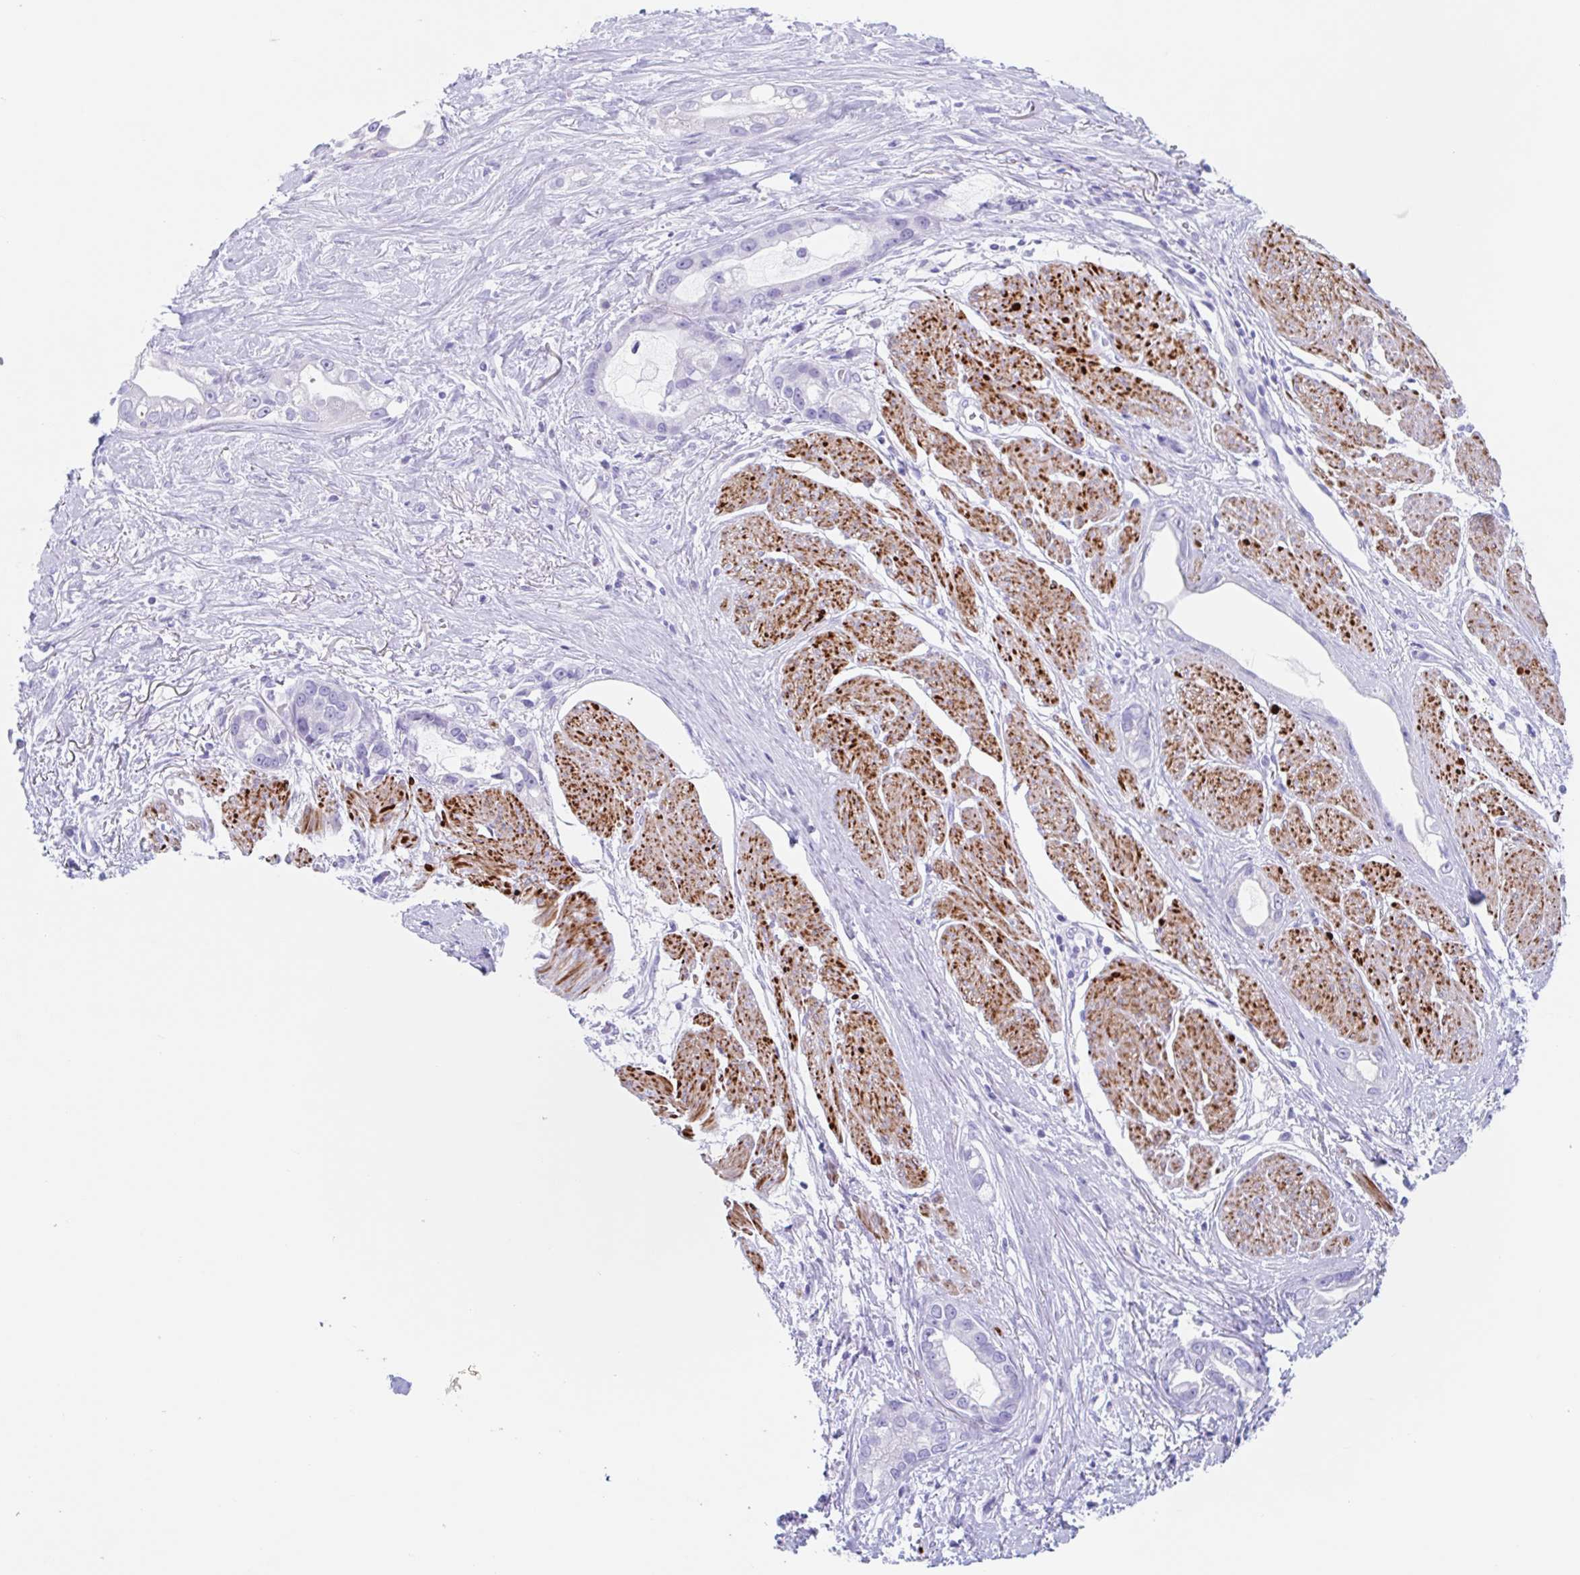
{"staining": {"intensity": "negative", "quantity": "none", "location": "none"}, "tissue": "stomach cancer", "cell_type": "Tumor cells", "image_type": "cancer", "snomed": [{"axis": "morphology", "description": "Adenocarcinoma, NOS"}, {"axis": "topography", "description": "Stomach"}], "caption": "Immunohistochemical staining of adenocarcinoma (stomach) shows no significant staining in tumor cells. (Immunohistochemistry (ihc), brightfield microscopy, high magnification).", "gene": "CPTP", "patient": {"sex": "male", "age": 55}}